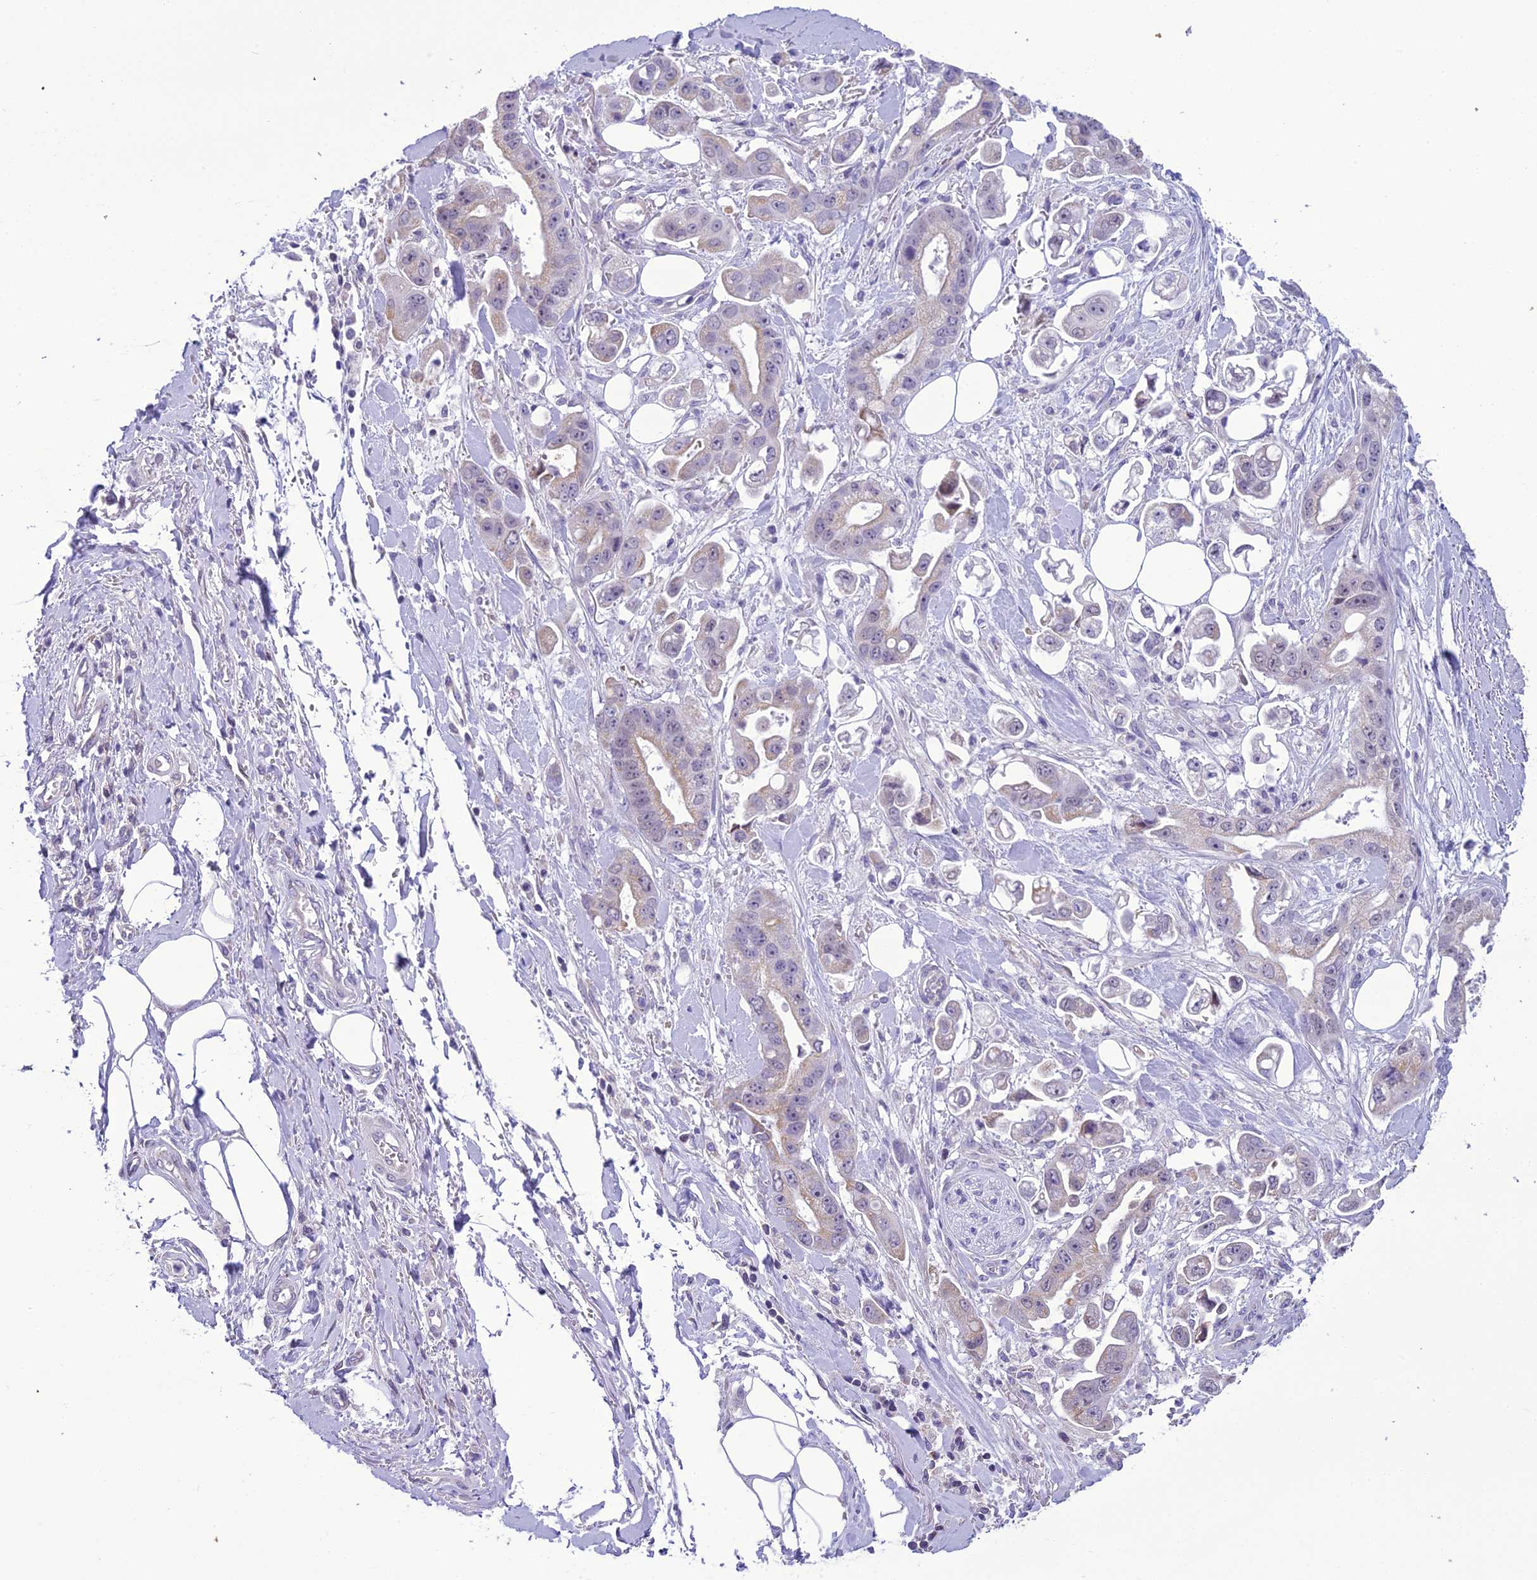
{"staining": {"intensity": "weak", "quantity": "<25%", "location": "cytoplasmic/membranous"}, "tissue": "stomach cancer", "cell_type": "Tumor cells", "image_type": "cancer", "snomed": [{"axis": "morphology", "description": "Adenocarcinoma, NOS"}, {"axis": "topography", "description": "Stomach"}], "caption": "Histopathology image shows no protein positivity in tumor cells of stomach cancer tissue. (Immunohistochemistry (ihc), brightfield microscopy, high magnification).", "gene": "B9D2", "patient": {"sex": "male", "age": 62}}